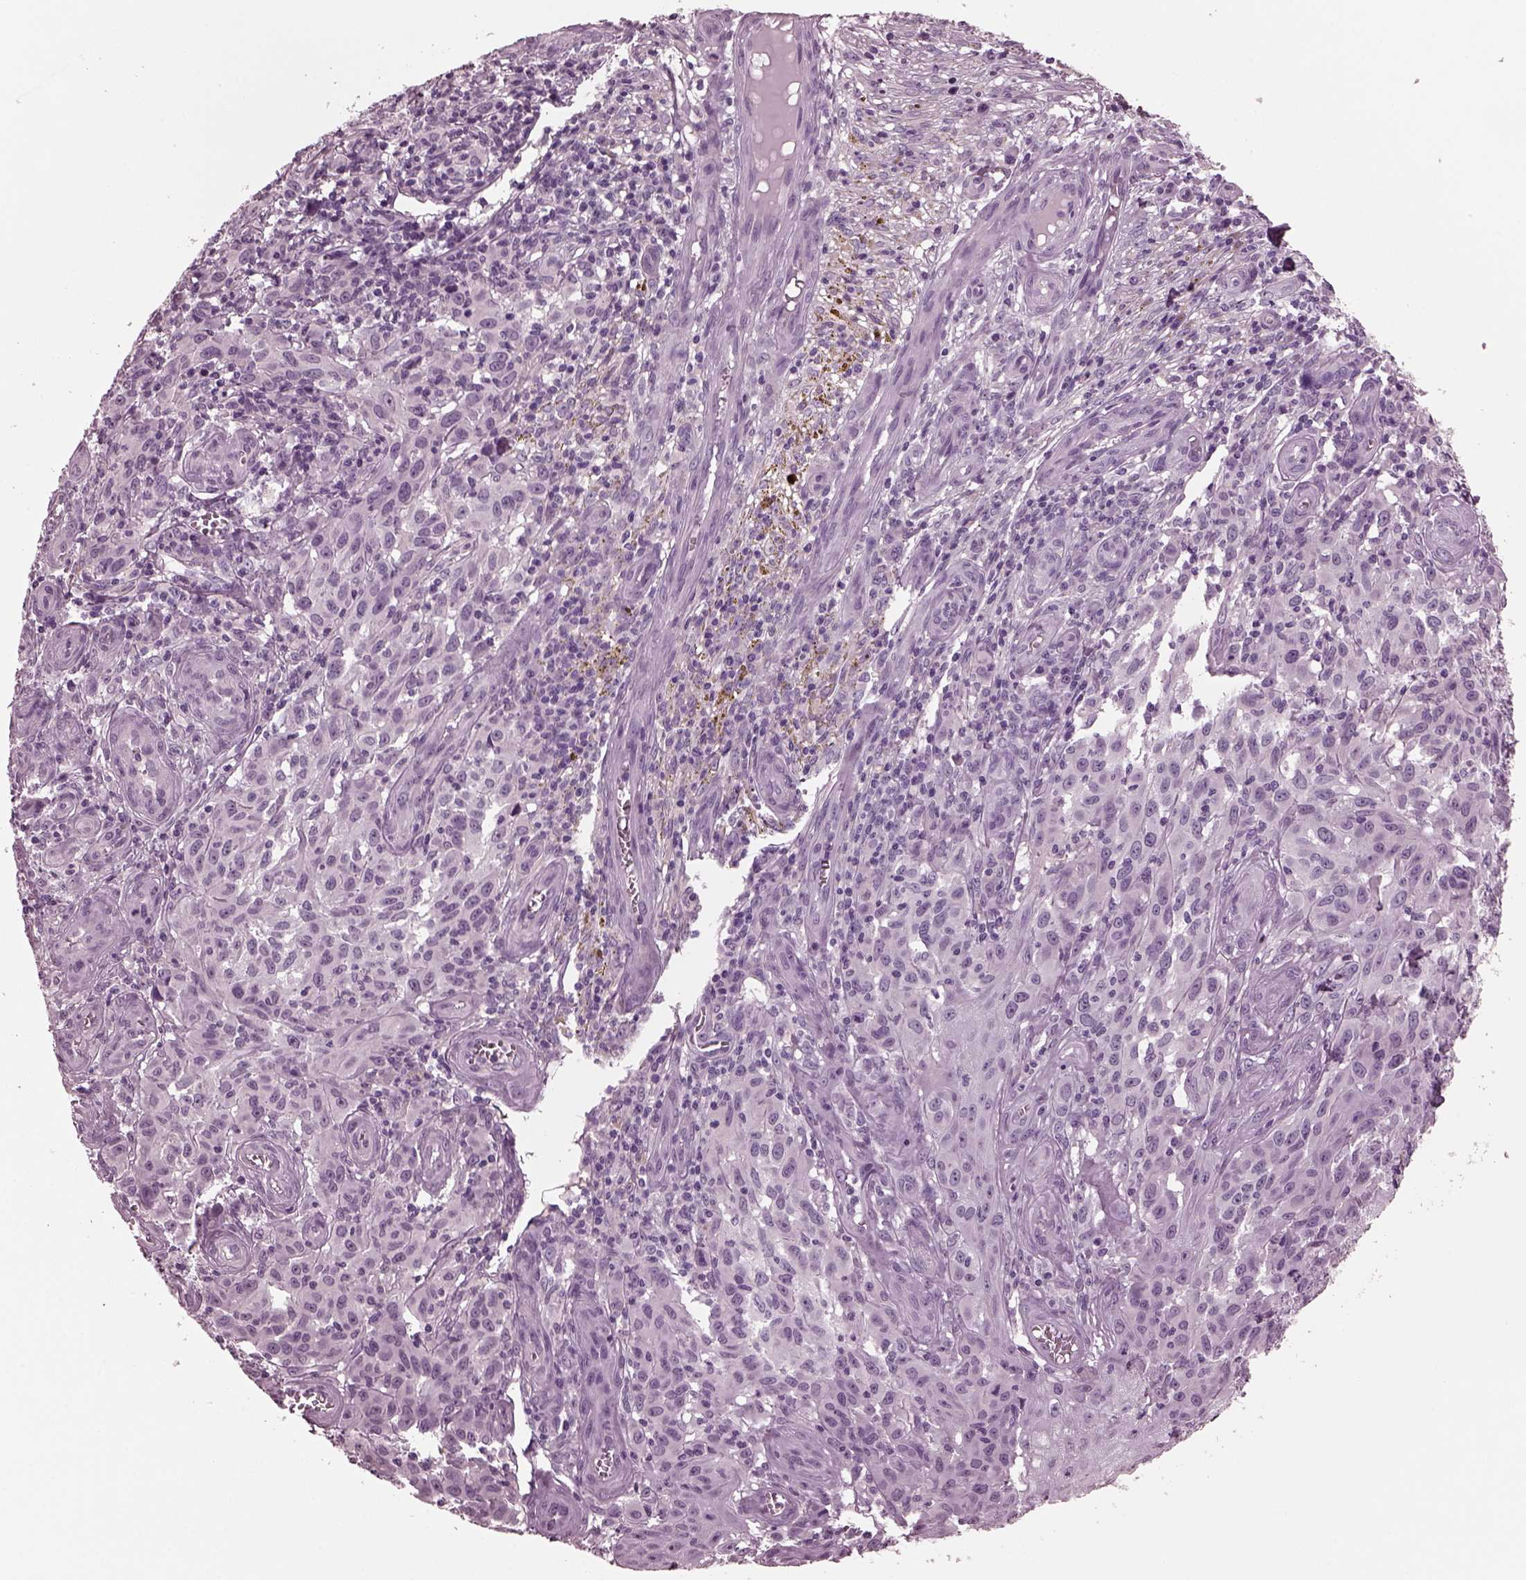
{"staining": {"intensity": "negative", "quantity": "none", "location": "none"}, "tissue": "melanoma", "cell_type": "Tumor cells", "image_type": "cancer", "snomed": [{"axis": "morphology", "description": "Malignant melanoma, NOS"}, {"axis": "topography", "description": "Skin"}], "caption": "IHC histopathology image of neoplastic tissue: malignant melanoma stained with DAB (3,3'-diaminobenzidine) demonstrates no significant protein staining in tumor cells.", "gene": "MIB2", "patient": {"sex": "female", "age": 53}}